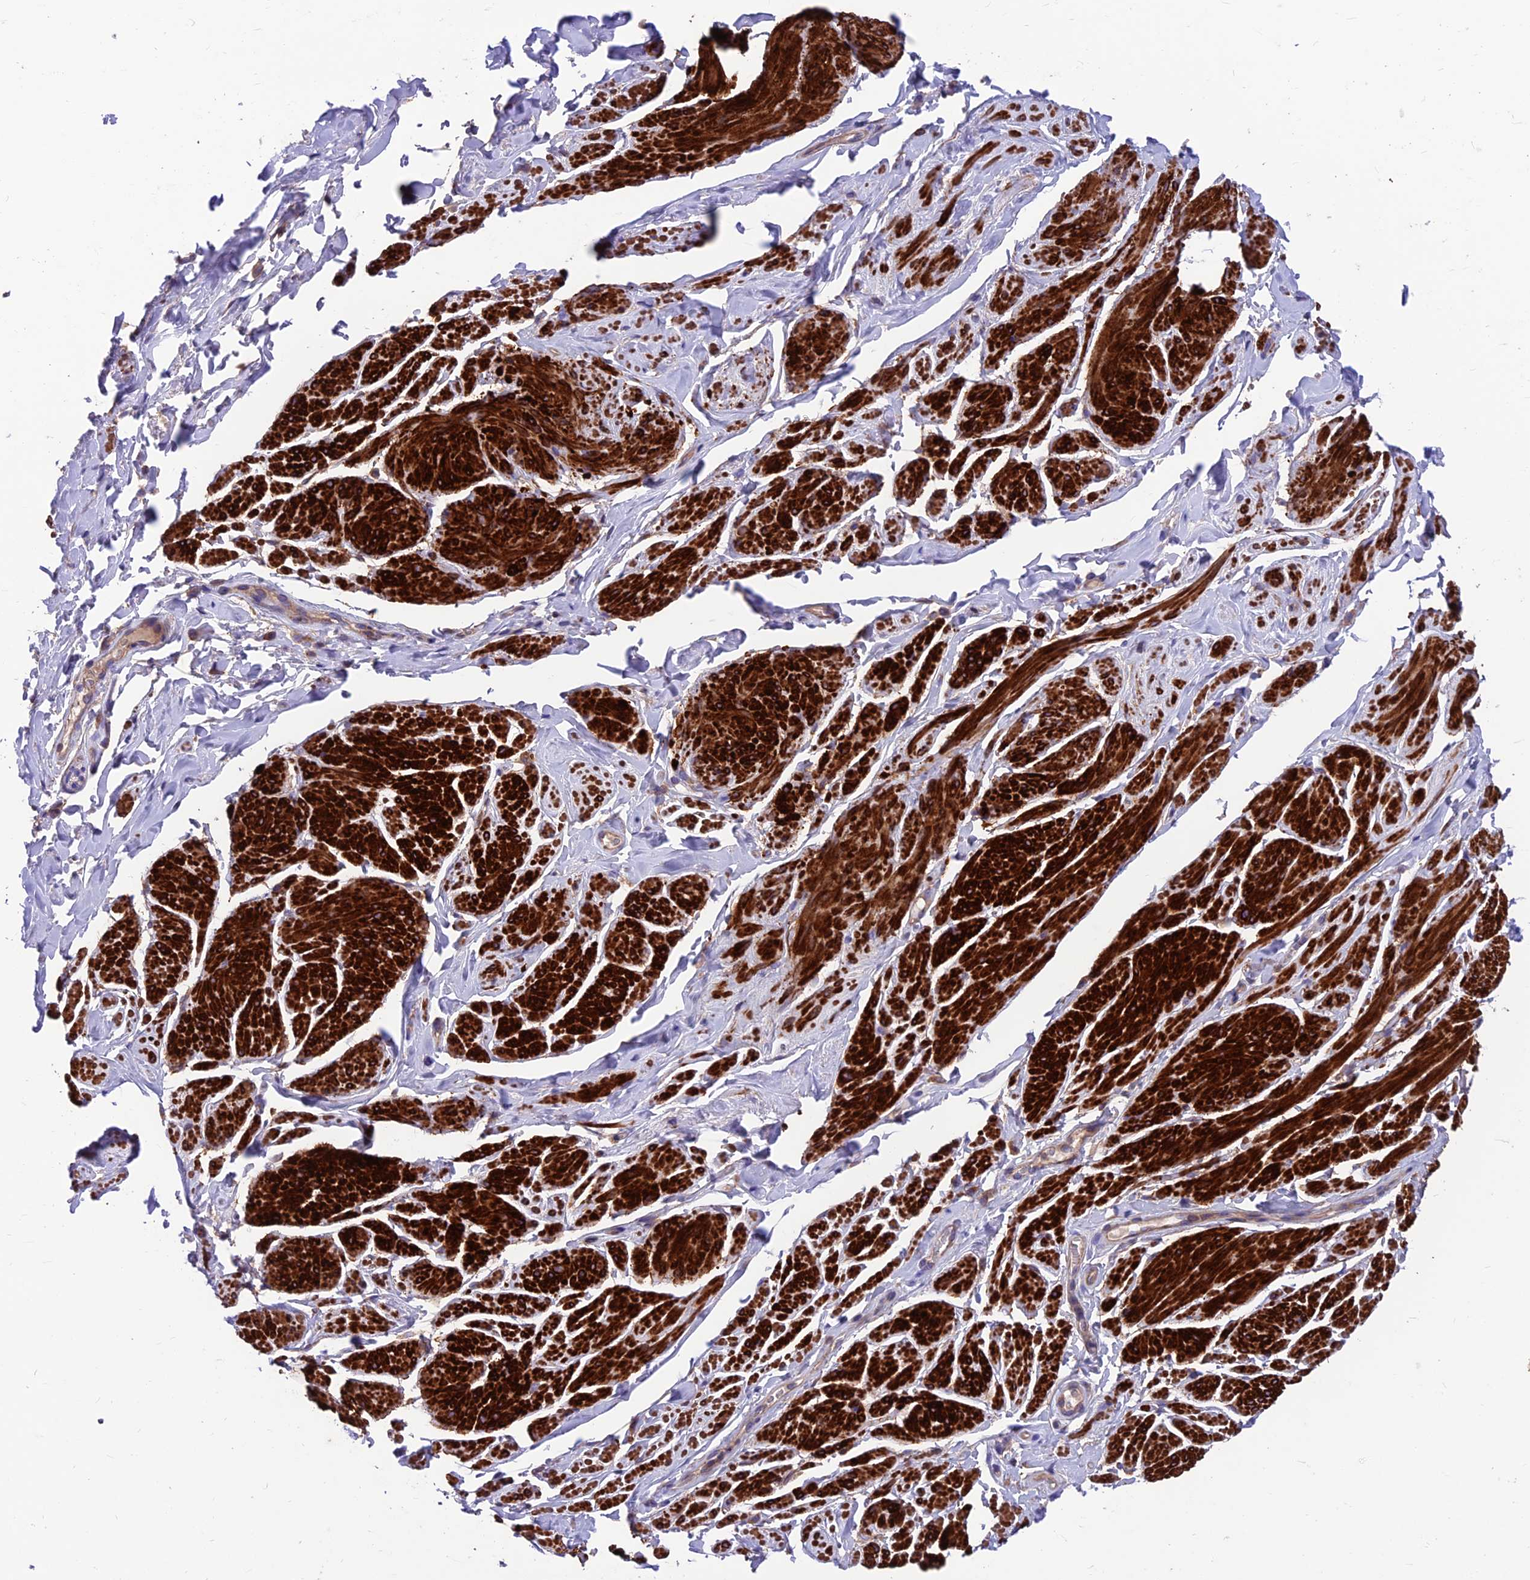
{"staining": {"intensity": "strong", "quantity": "25%-75%", "location": "cytoplasmic/membranous"}, "tissue": "smooth muscle", "cell_type": "Smooth muscle cells", "image_type": "normal", "snomed": [{"axis": "morphology", "description": "Normal tissue, NOS"}, {"axis": "topography", "description": "Smooth muscle"}, {"axis": "topography", "description": "Peripheral nerve tissue"}], "caption": "Immunohistochemistry (IHC) of normal smooth muscle reveals high levels of strong cytoplasmic/membranous positivity in approximately 25%-75% of smooth muscle cells.", "gene": "VPS16", "patient": {"sex": "male", "age": 69}}